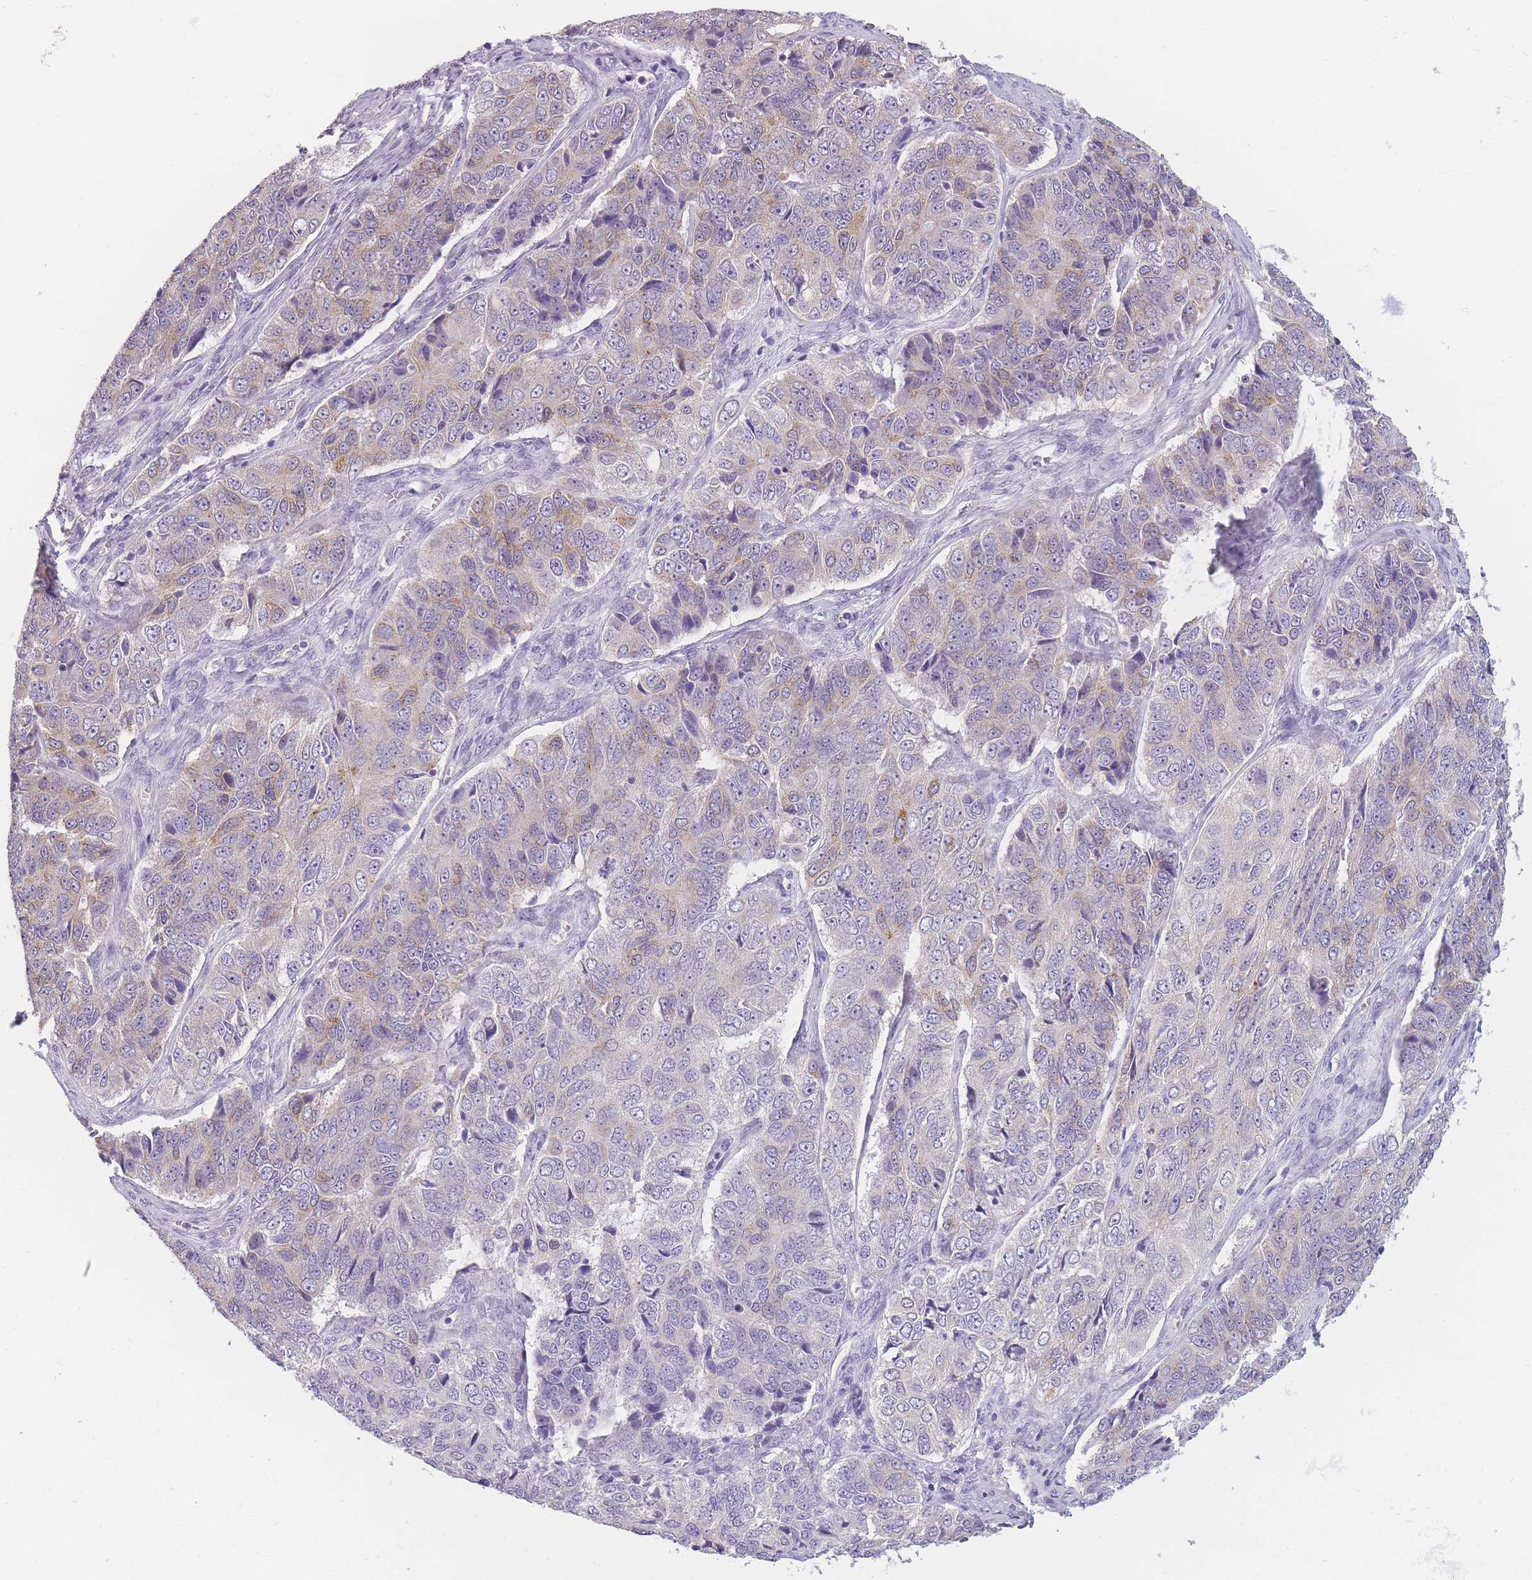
{"staining": {"intensity": "weak", "quantity": "25%-75%", "location": "cytoplasmic/membranous"}, "tissue": "ovarian cancer", "cell_type": "Tumor cells", "image_type": "cancer", "snomed": [{"axis": "morphology", "description": "Carcinoma, endometroid"}, {"axis": "topography", "description": "Ovary"}], "caption": "The image demonstrates immunohistochemical staining of ovarian endometroid carcinoma. There is weak cytoplasmic/membranous expression is identified in approximately 25%-75% of tumor cells.", "gene": "TMEM236", "patient": {"sex": "female", "age": 51}}